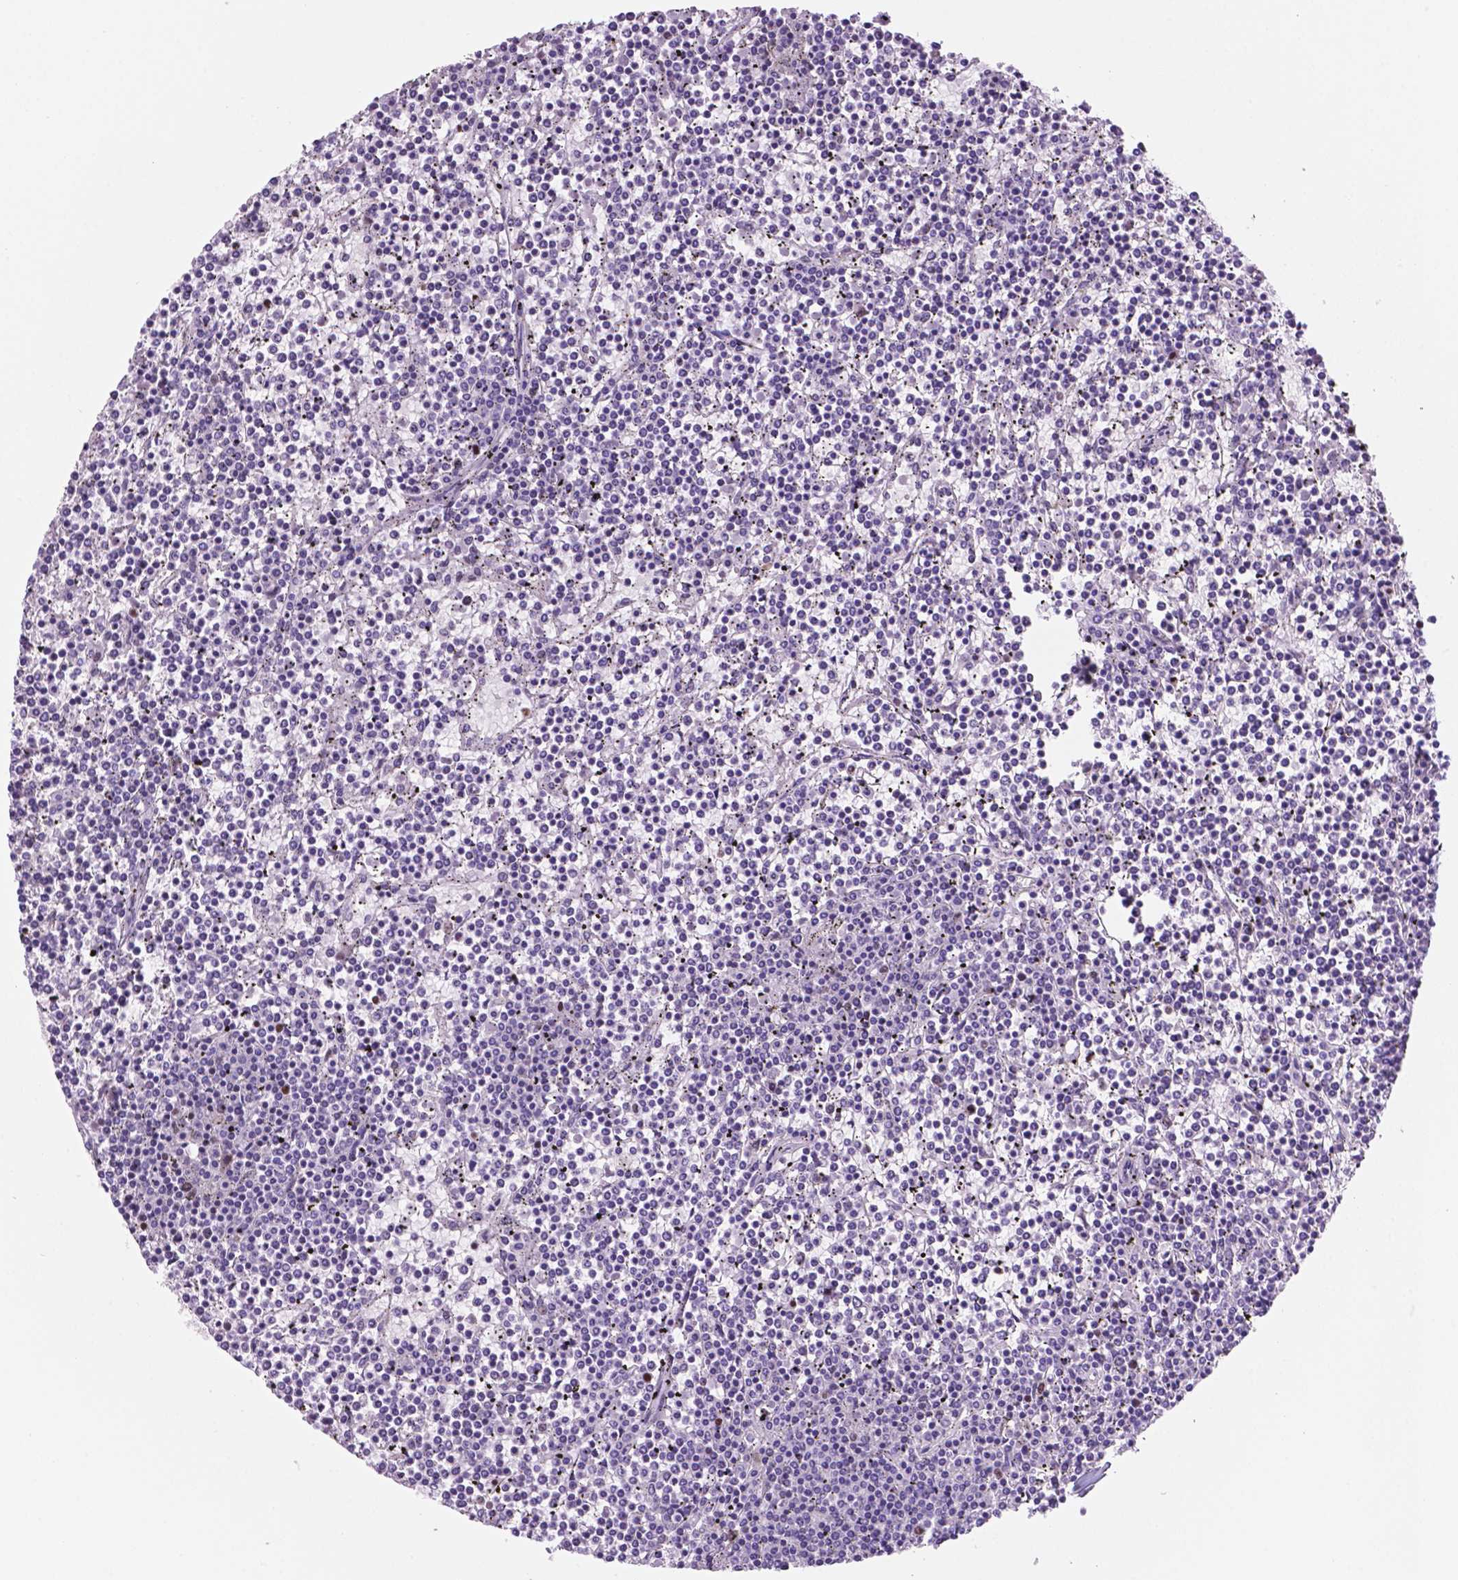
{"staining": {"intensity": "moderate", "quantity": "<25%", "location": "nuclear"}, "tissue": "lymphoma", "cell_type": "Tumor cells", "image_type": "cancer", "snomed": [{"axis": "morphology", "description": "Malignant lymphoma, non-Hodgkin's type, Low grade"}, {"axis": "topography", "description": "Spleen"}], "caption": "Immunohistochemistry (DAB (3,3'-diaminobenzidine)) staining of human malignant lymphoma, non-Hodgkin's type (low-grade) displays moderate nuclear protein staining in approximately <25% of tumor cells.", "gene": "NCAPH2", "patient": {"sex": "female", "age": 19}}